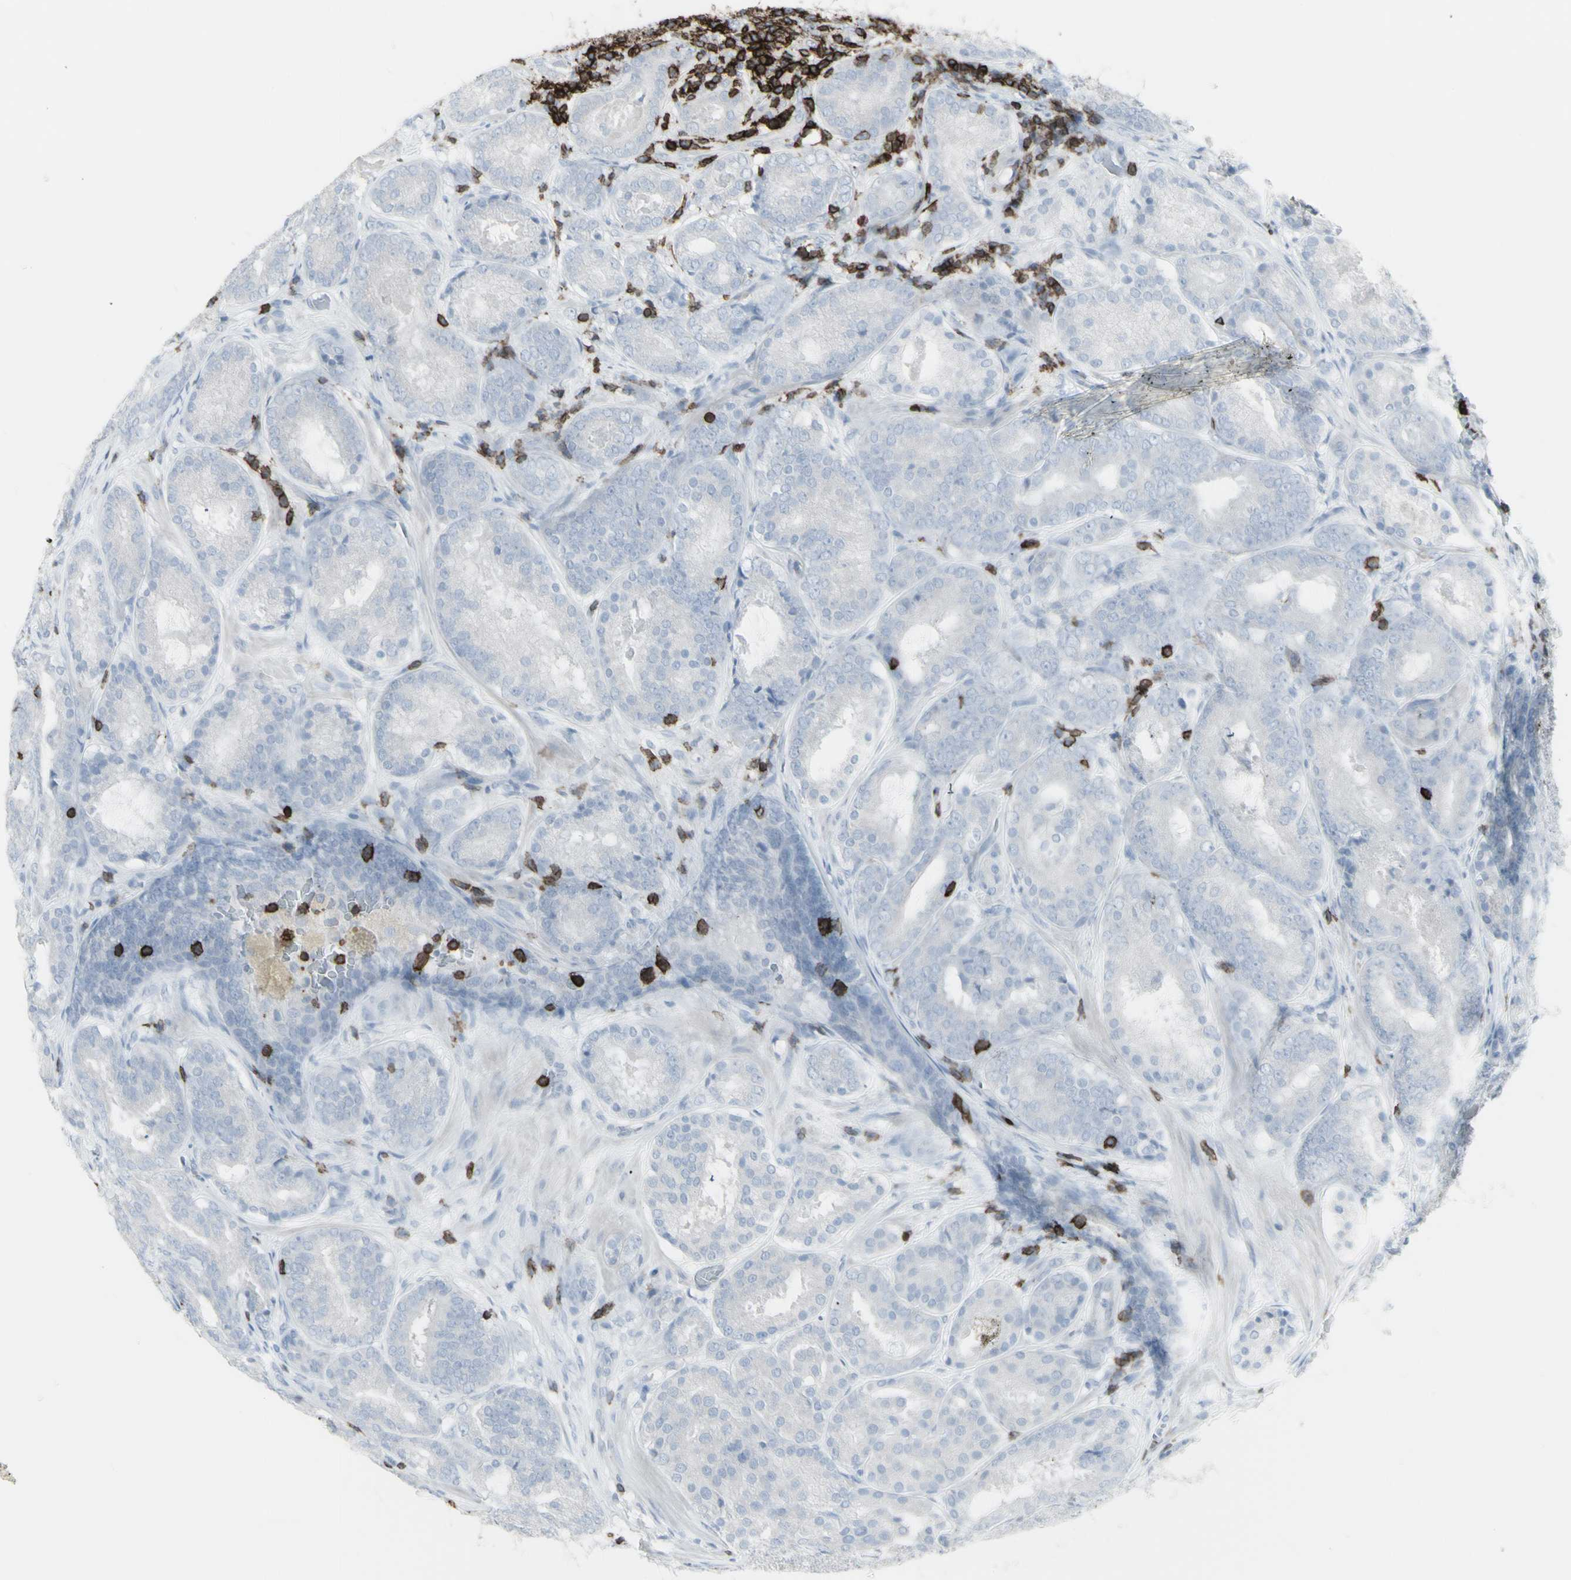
{"staining": {"intensity": "negative", "quantity": "none", "location": "none"}, "tissue": "prostate cancer", "cell_type": "Tumor cells", "image_type": "cancer", "snomed": [{"axis": "morphology", "description": "Adenocarcinoma, Low grade"}, {"axis": "topography", "description": "Prostate"}], "caption": "Prostate cancer (adenocarcinoma (low-grade)) was stained to show a protein in brown. There is no significant positivity in tumor cells. (DAB IHC with hematoxylin counter stain).", "gene": "CD247", "patient": {"sex": "male", "age": 69}}